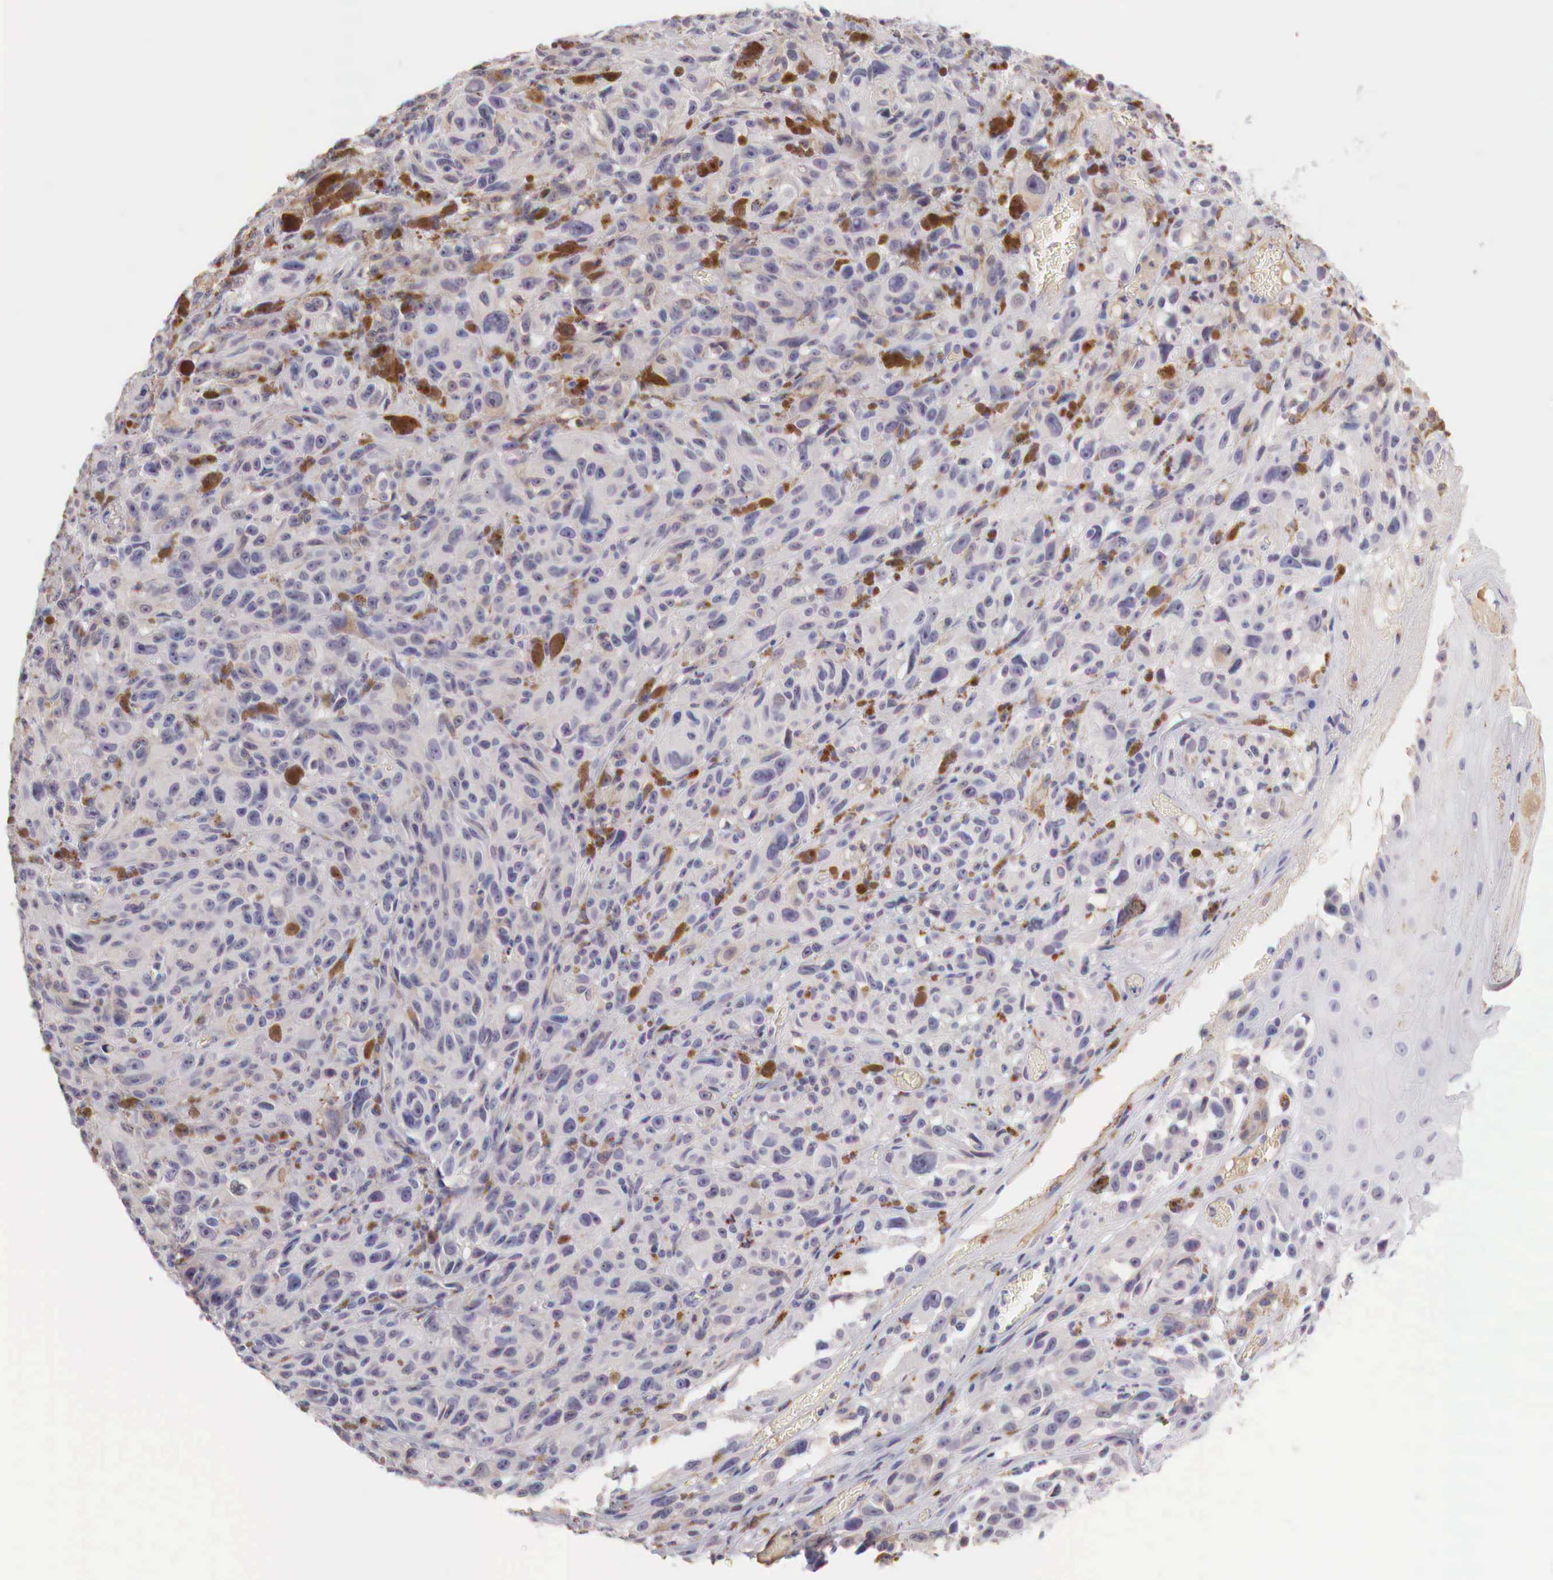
{"staining": {"intensity": "moderate", "quantity": "<25%", "location": "cytoplasmic/membranous"}, "tissue": "melanoma", "cell_type": "Tumor cells", "image_type": "cancer", "snomed": [{"axis": "morphology", "description": "Malignant melanoma, NOS"}, {"axis": "topography", "description": "Skin"}], "caption": "Protein staining of melanoma tissue demonstrates moderate cytoplasmic/membranous positivity in about <25% of tumor cells.", "gene": "XPNPEP2", "patient": {"sex": "male", "age": 67}}